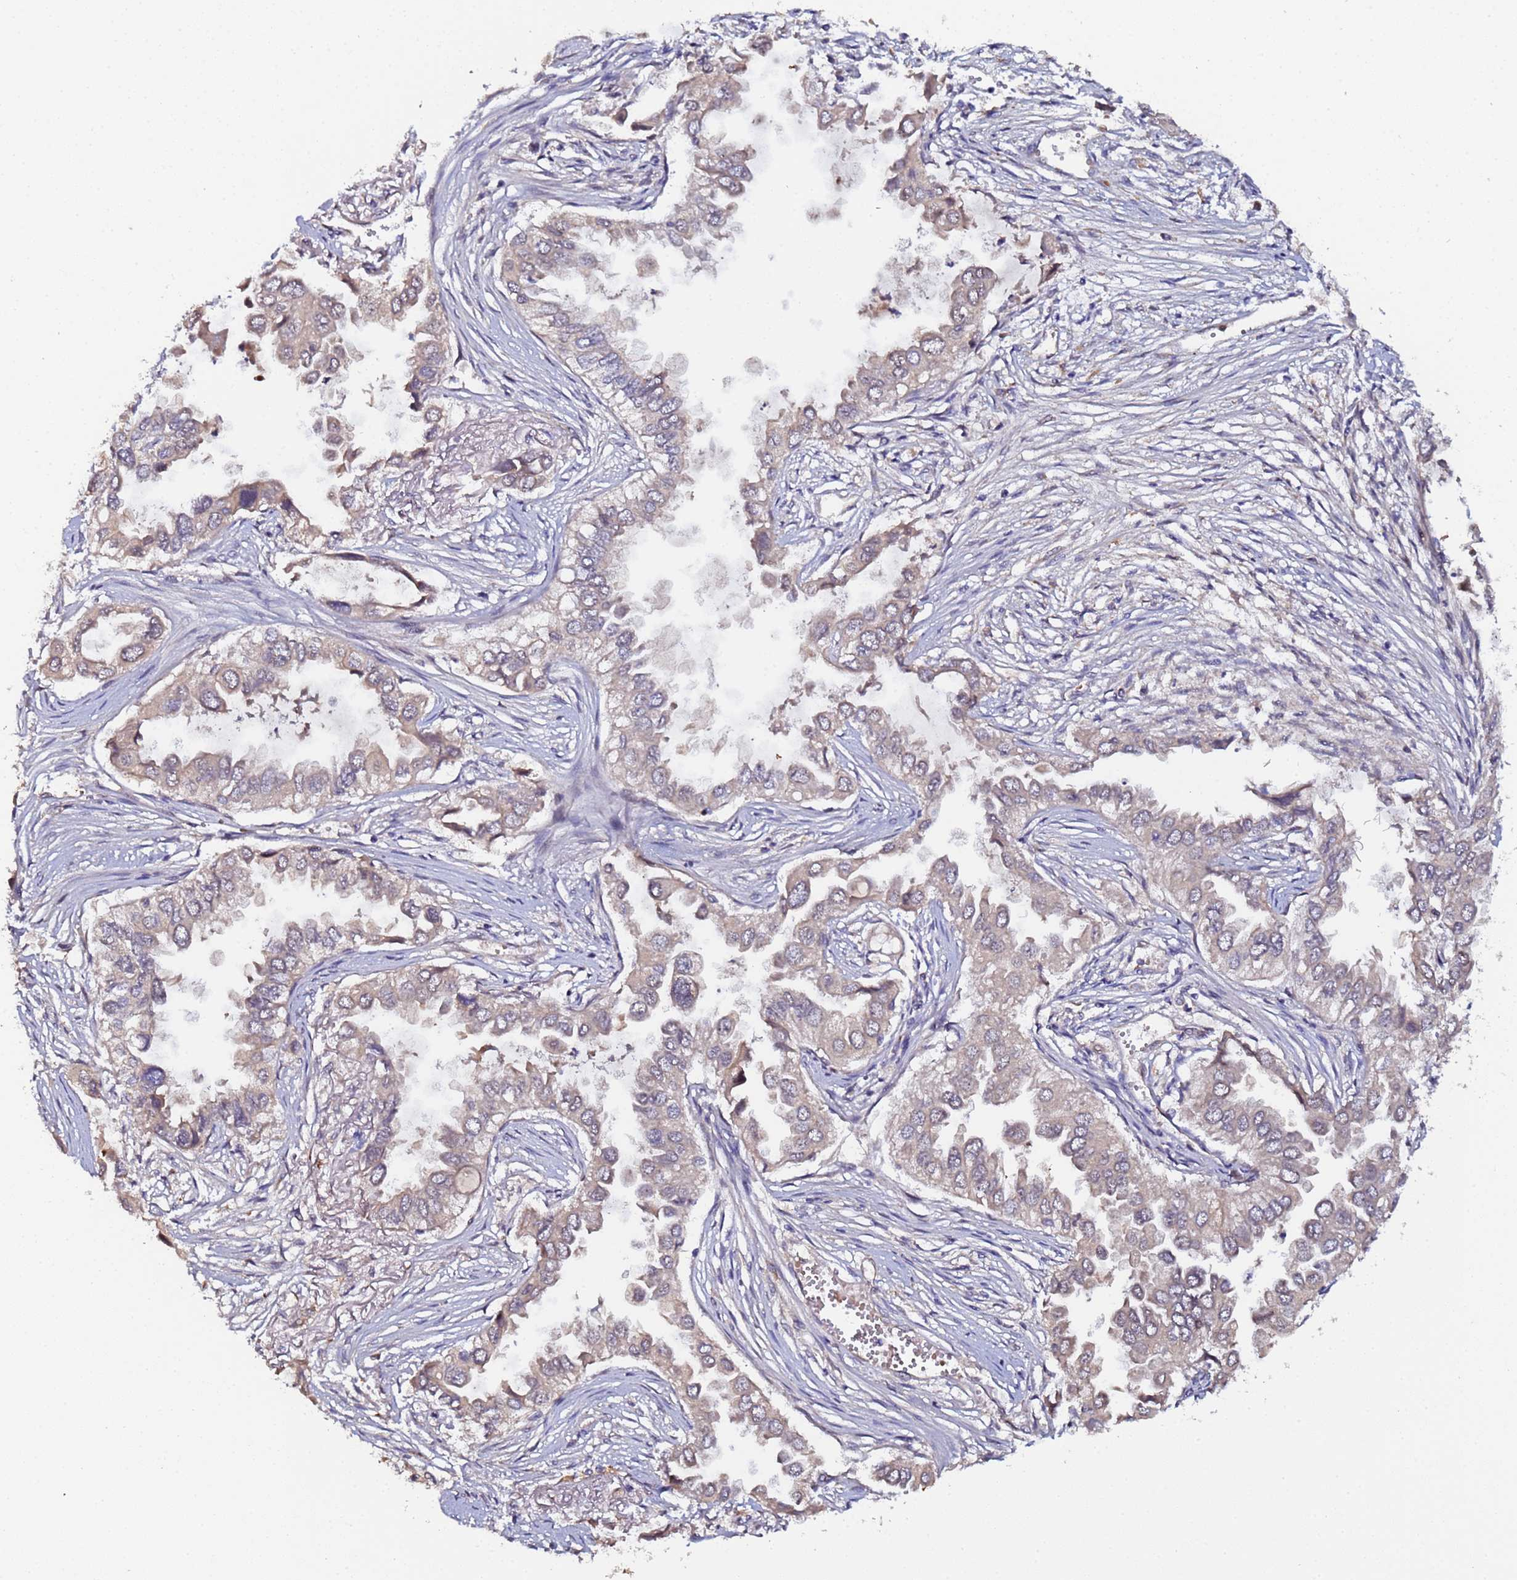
{"staining": {"intensity": "weak", "quantity": "25%-75%", "location": "cytoplasmic/membranous"}, "tissue": "lung cancer", "cell_type": "Tumor cells", "image_type": "cancer", "snomed": [{"axis": "morphology", "description": "Adenocarcinoma, NOS"}, {"axis": "topography", "description": "Lung"}], "caption": "High-power microscopy captured an immunohistochemistry histopathology image of lung cancer, revealing weak cytoplasmic/membranous expression in about 25%-75% of tumor cells.", "gene": "OSER1", "patient": {"sex": "female", "age": 76}}